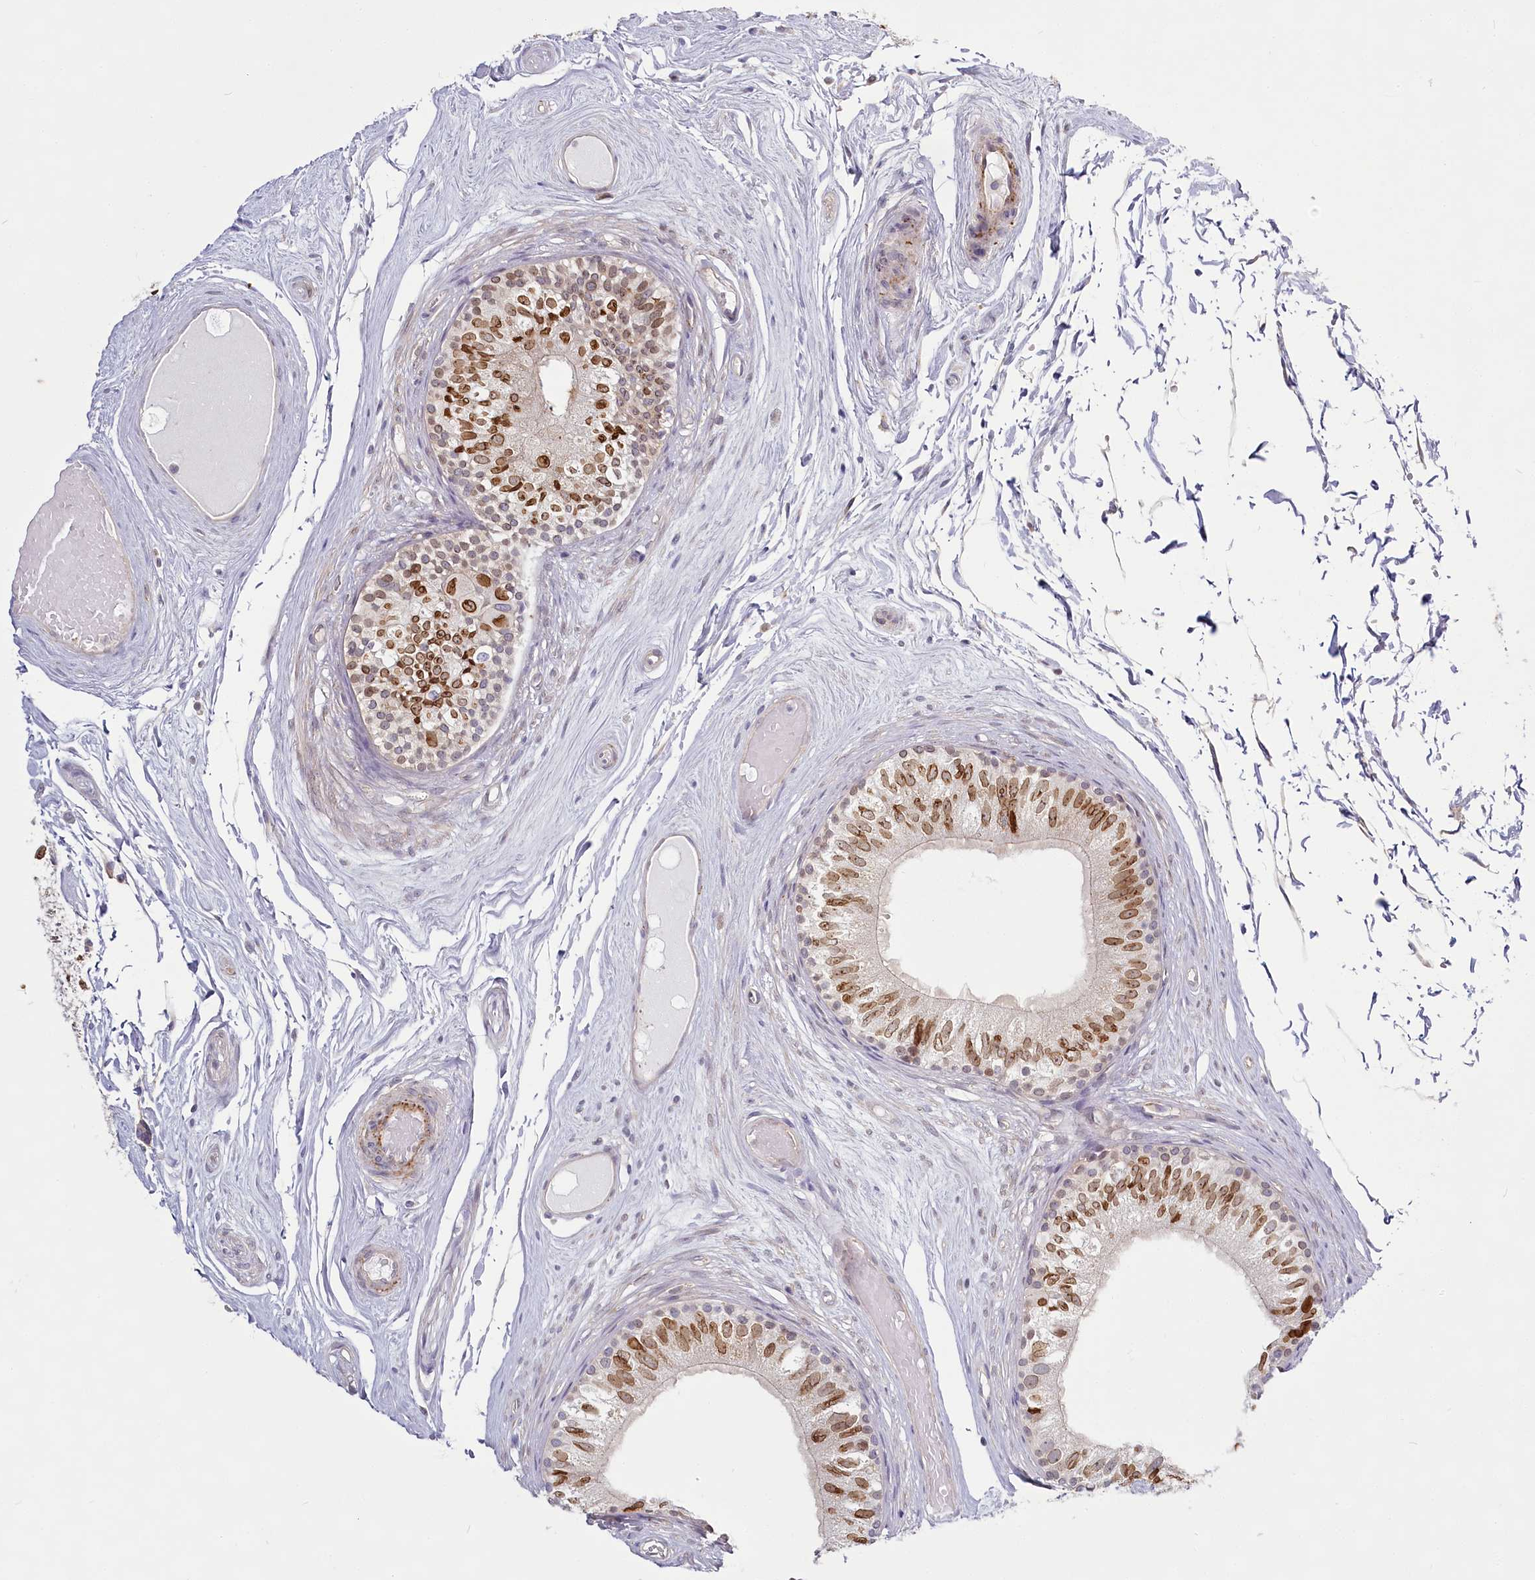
{"staining": {"intensity": "strong", "quantity": "25%-75%", "location": "cytoplasmic/membranous,nuclear"}, "tissue": "epididymis", "cell_type": "Glandular cells", "image_type": "normal", "snomed": [{"axis": "morphology", "description": "Normal tissue, NOS"}, {"axis": "topography", "description": "Epididymis"}], "caption": "Immunohistochemistry (IHC) micrograph of benign epididymis: epididymis stained using IHC reveals high levels of strong protein expression localized specifically in the cytoplasmic/membranous,nuclear of glandular cells, appearing as a cytoplasmic/membranous,nuclear brown color.", "gene": "SPINK13", "patient": {"sex": "male", "age": 79}}